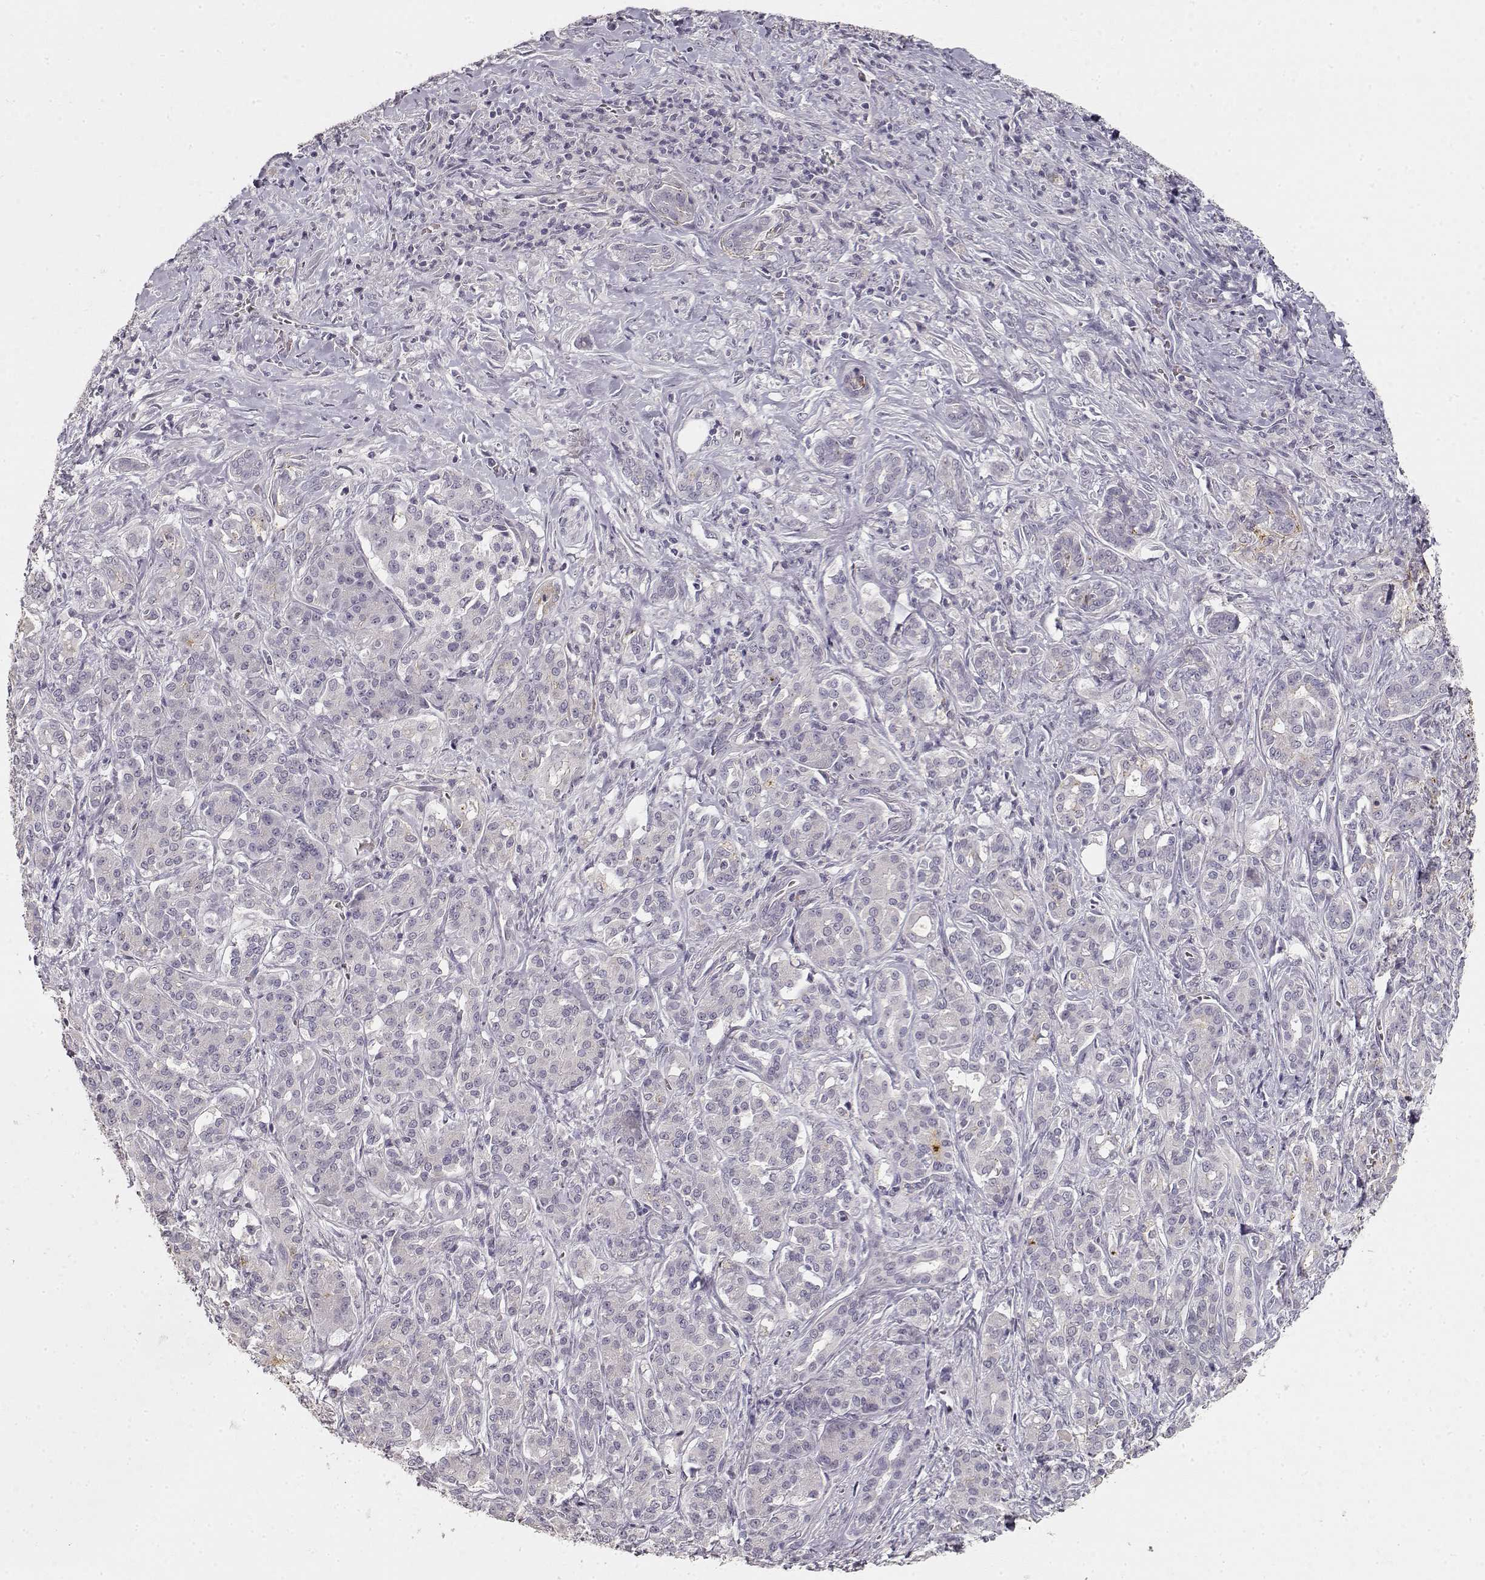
{"staining": {"intensity": "negative", "quantity": "none", "location": "none"}, "tissue": "pancreatic cancer", "cell_type": "Tumor cells", "image_type": "cancer", "snomed": [{"axis": "morphology", "description": "Normal tissue, NOS"}, {"axis": "morphology", "description": "Inflammation, NOS"}, {"axis": "morphology", "description": "Adenocarcinoma, NOS"}, {"axis": "topography", "description": "Pancreas"}], "caption": "High magnification brightfield microscopy of pancreatic cancer stained with DAB (3,3'-diaminobenzidine) (brown) and counterstained with hematoxylin (blue): tumor cells show no significant expression.", "gene": "TPH2", "patient": {"sex": "male", "age": 57}}